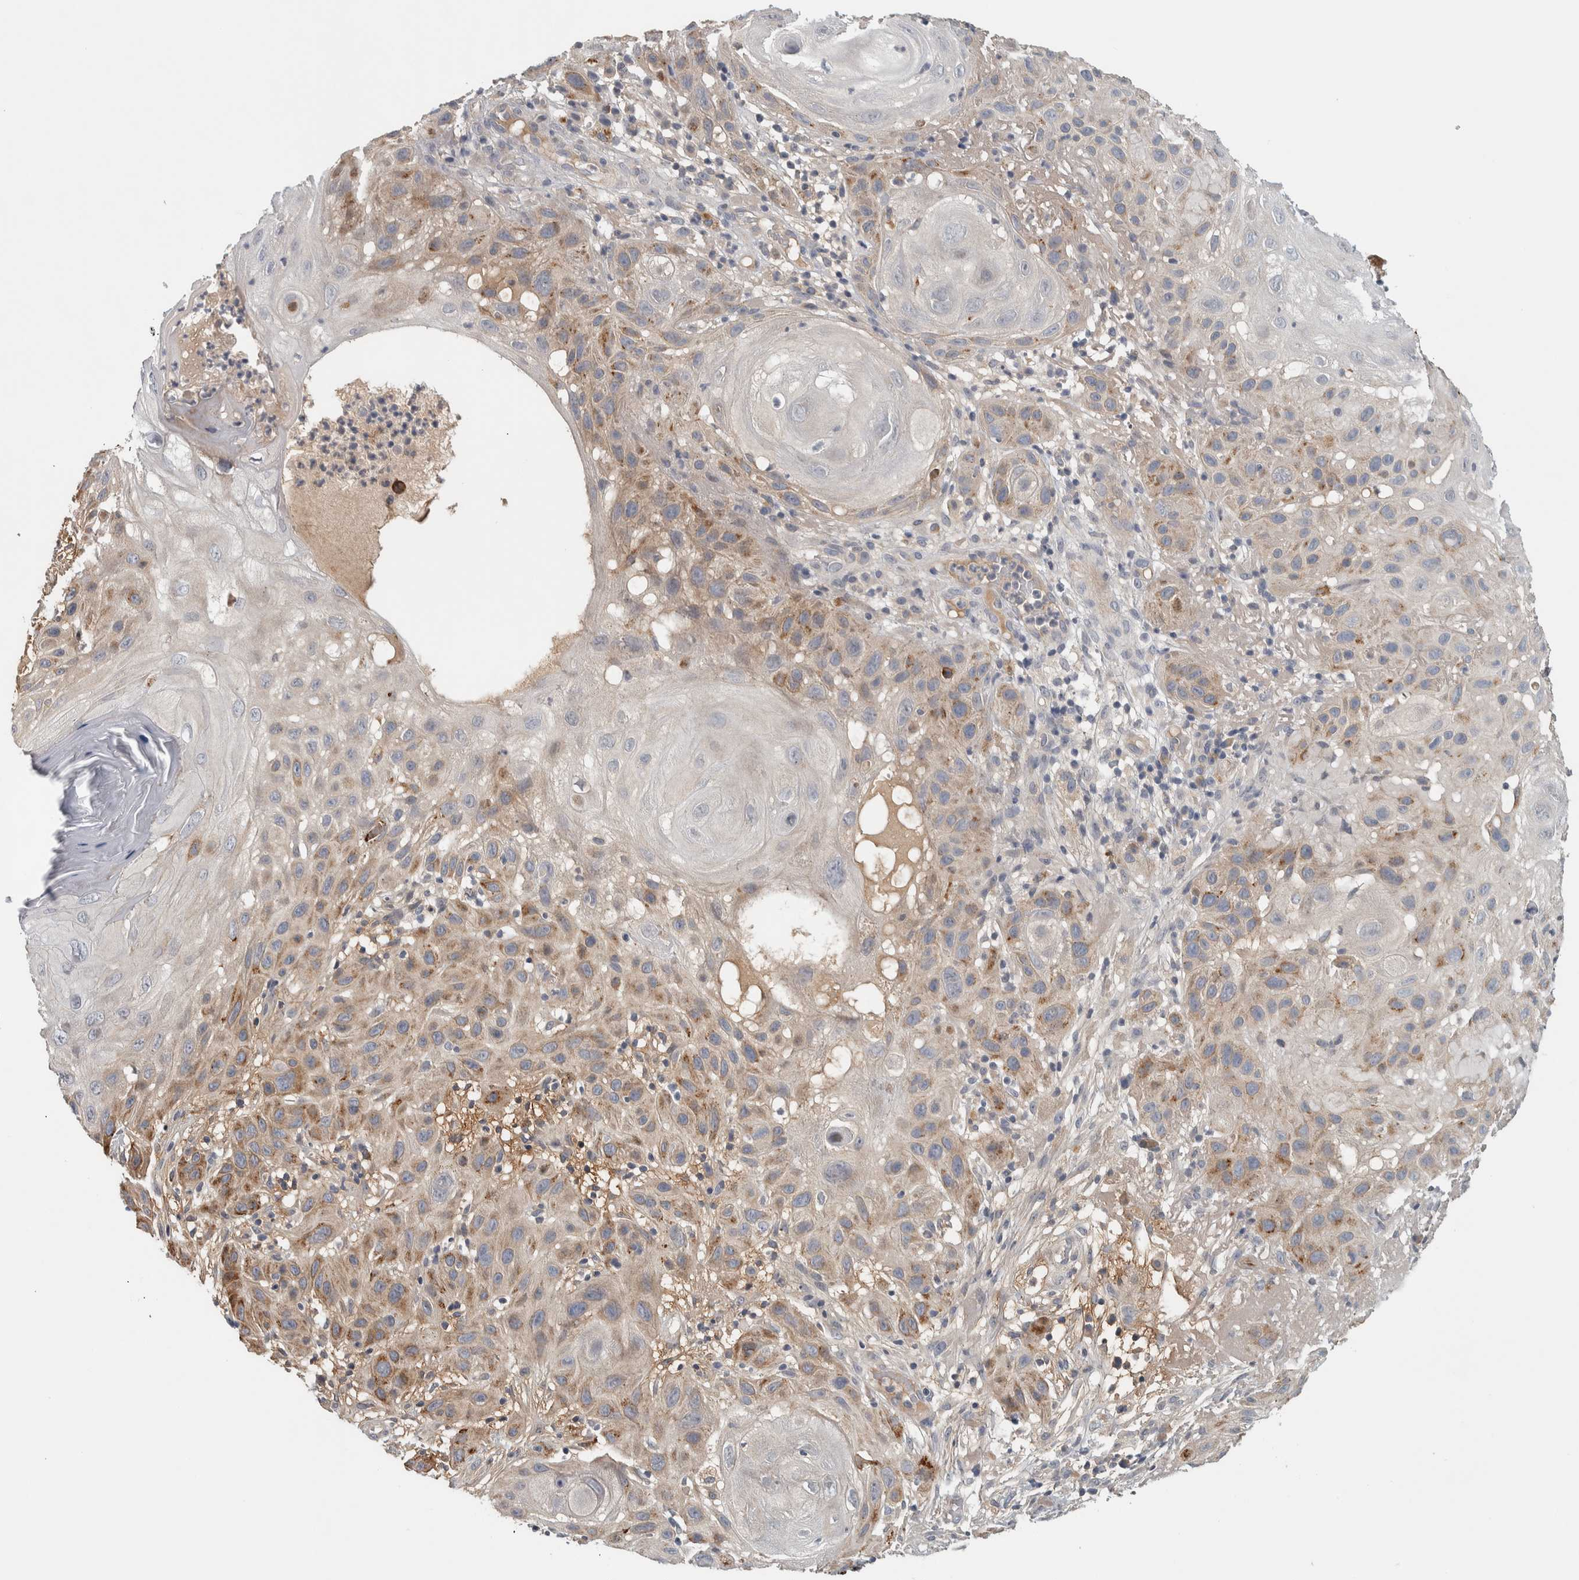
{"staining": {"intensity": "moderate", "quantity": ">75%", "location": "cytoplasmic/membranous"}, "tissue": "skin cancer", "cell_type": "Tumor cells", "image_type": "cancer", "snomed": [{"axis": "morphology", "description": "Squamous cell carcinoma, NOS"}, {"axis": "topography", "description": "Skin"}], "caption": "Immunohistochemistry (IHC) histopathology image of skin cancer stained for a protein (brown), which shows medium levels of moderate cytoplasmic/membranous expression in approximately >75% of tumor cells.", "gene": "ADPRM", "patient": {"sex": "female", "age": 96}}